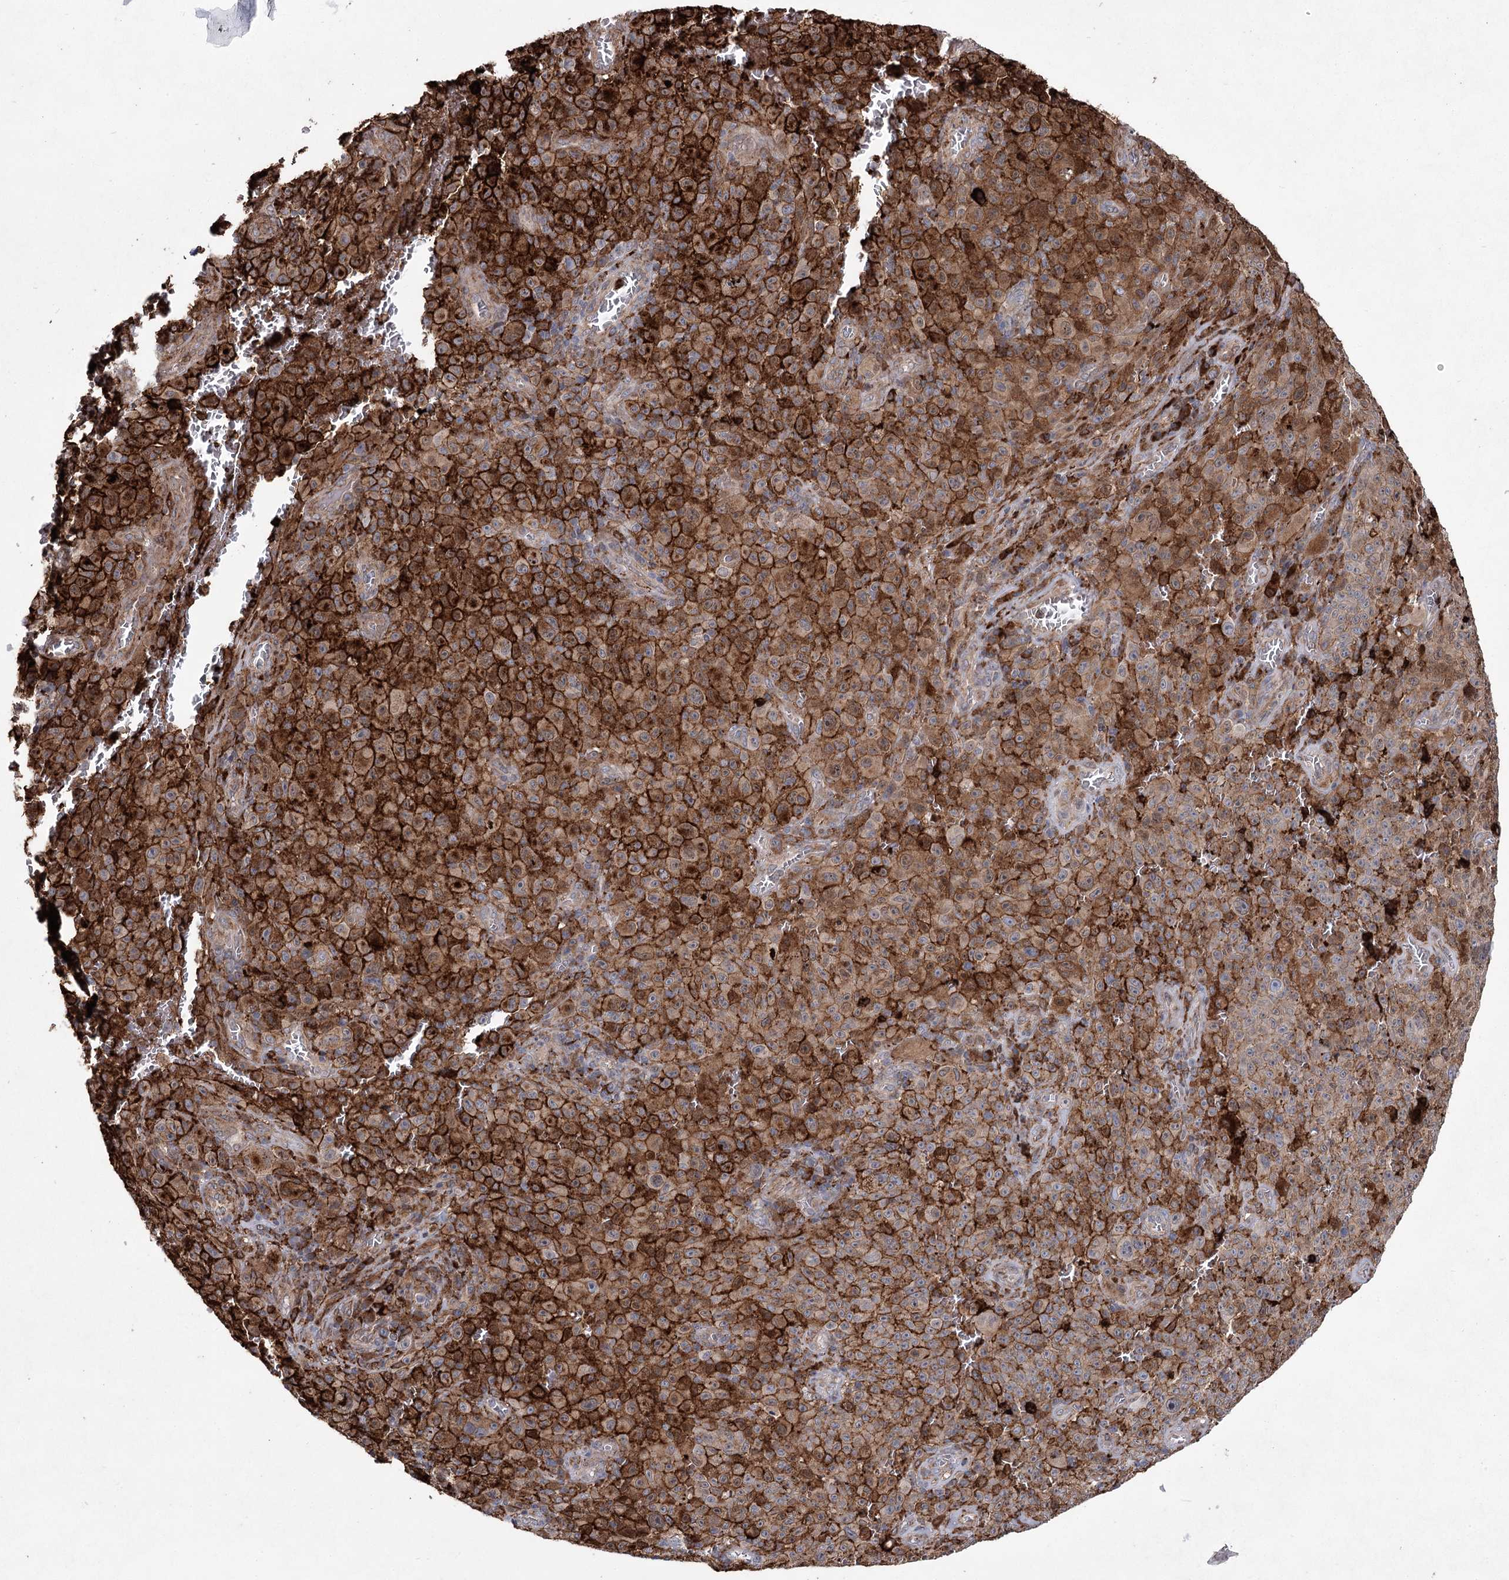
{"staining": {"intensity": "strong", "quantity": ">75%", "location": "cytoplasmic/membranous"}, "tissue": "melanoma", "cell_type": "Tumor cells", "image_type": "cancer", "snomed": [{"axis": "morphology", "description": "Malignant melanoma, NOS"}, {"axis": "topography", "description": "Skin"}], "caption": "Immunohistochemistry (IHC) staining of malignant melanoma, which reveals high levels of strong cytoplasmic/membranous staining in about >75% of tumor cells indicating strong cytoplasmic/membranous protein expression. The staining was performed using DAB (3,3'-diaminobenzidine) (brown) for protein detection and nuclei were counterstained in hematoxylin (blue).", "gene": "DCUN1D4", "patient": {"sex": "female", "age": 82}}